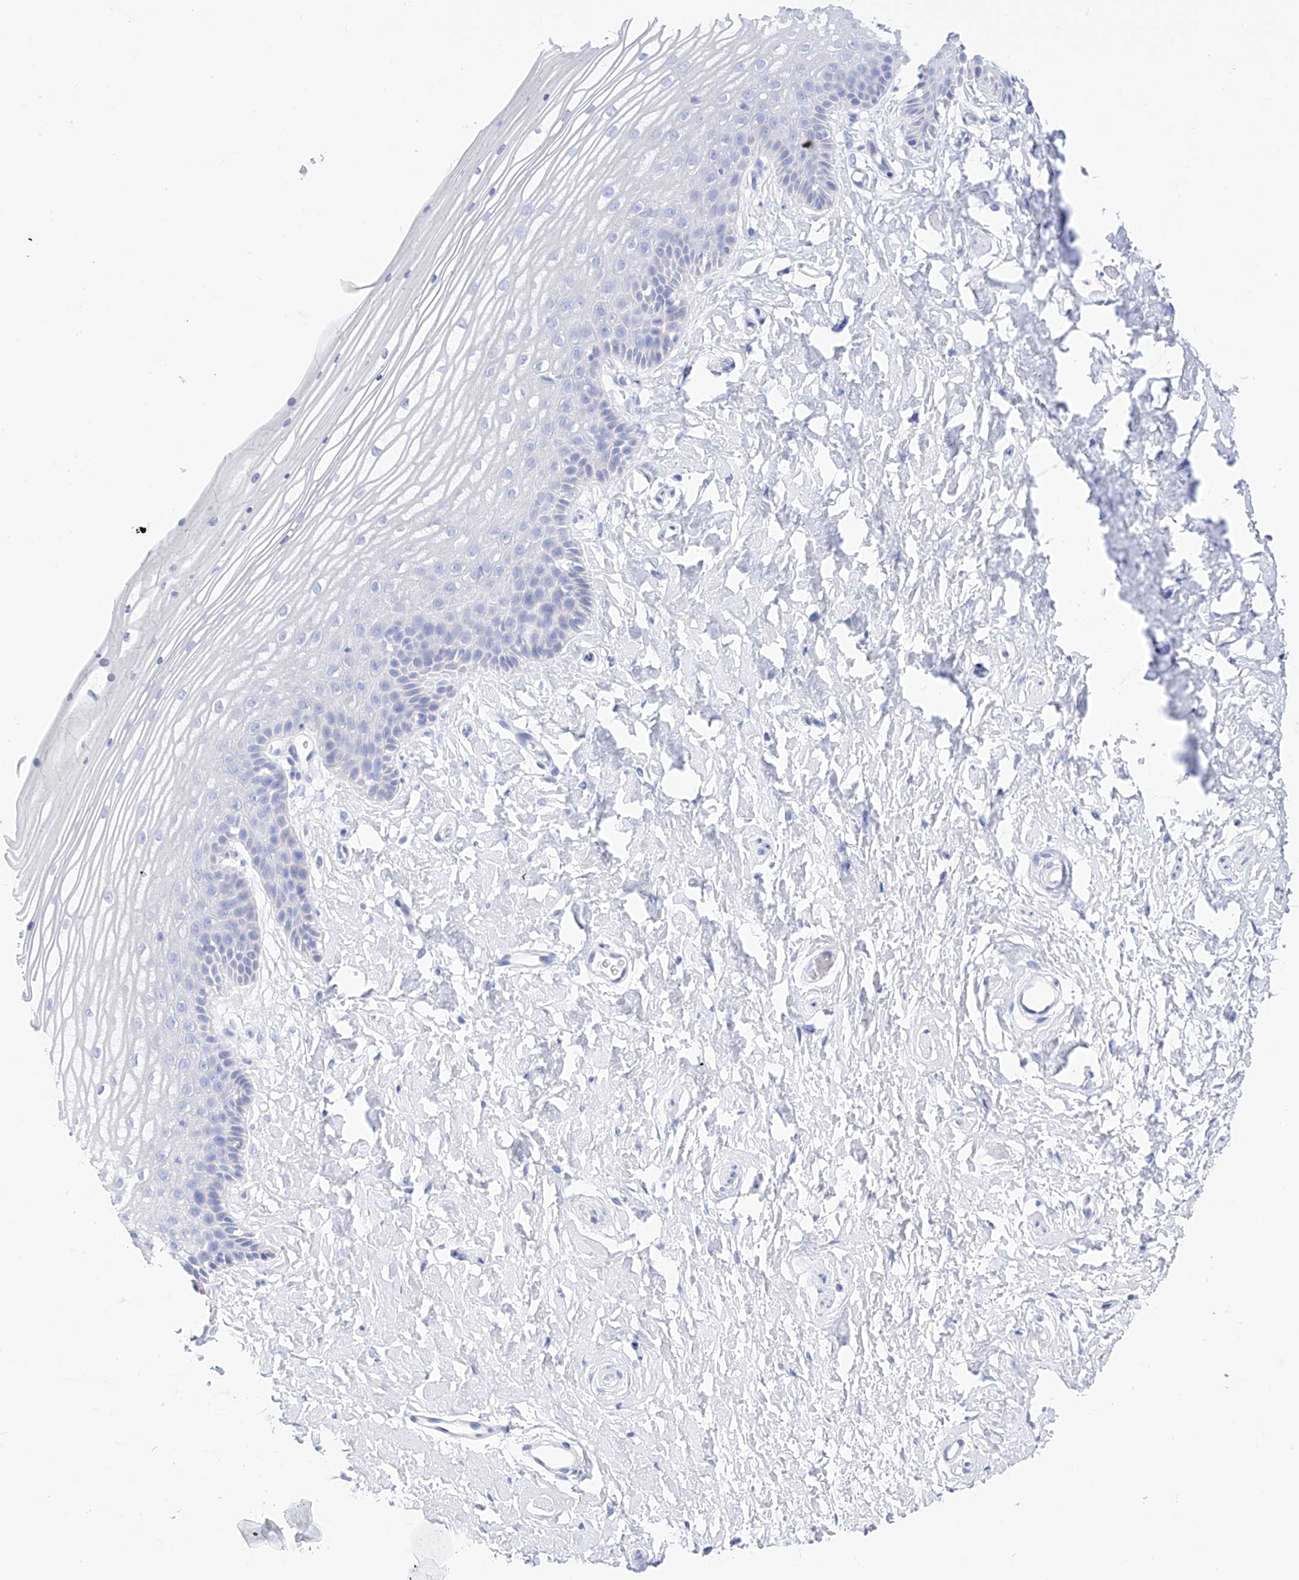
{"staining": {"intensity": "negative", "quantity": "none", "location": "none"}, "tissue": "vagina", "cell_type": "Squamous epithelial cells", "image_type": "normal", "snomed": [{"axis": "morphology", "description": "Normal tissue, NOS"}, {"axis": "topography", "description": "Vagina"}, {"axis": "topography", "description": "Cervix"}], "caption": "High power microscopy histopathology image of an immunohistochemistry (IHC) histopathology image of benign vagina, revealing no significant positivity in squamous epithelial cells.", "gene": "TRPC7", "patient": {"sex": "female", "age": 40}}